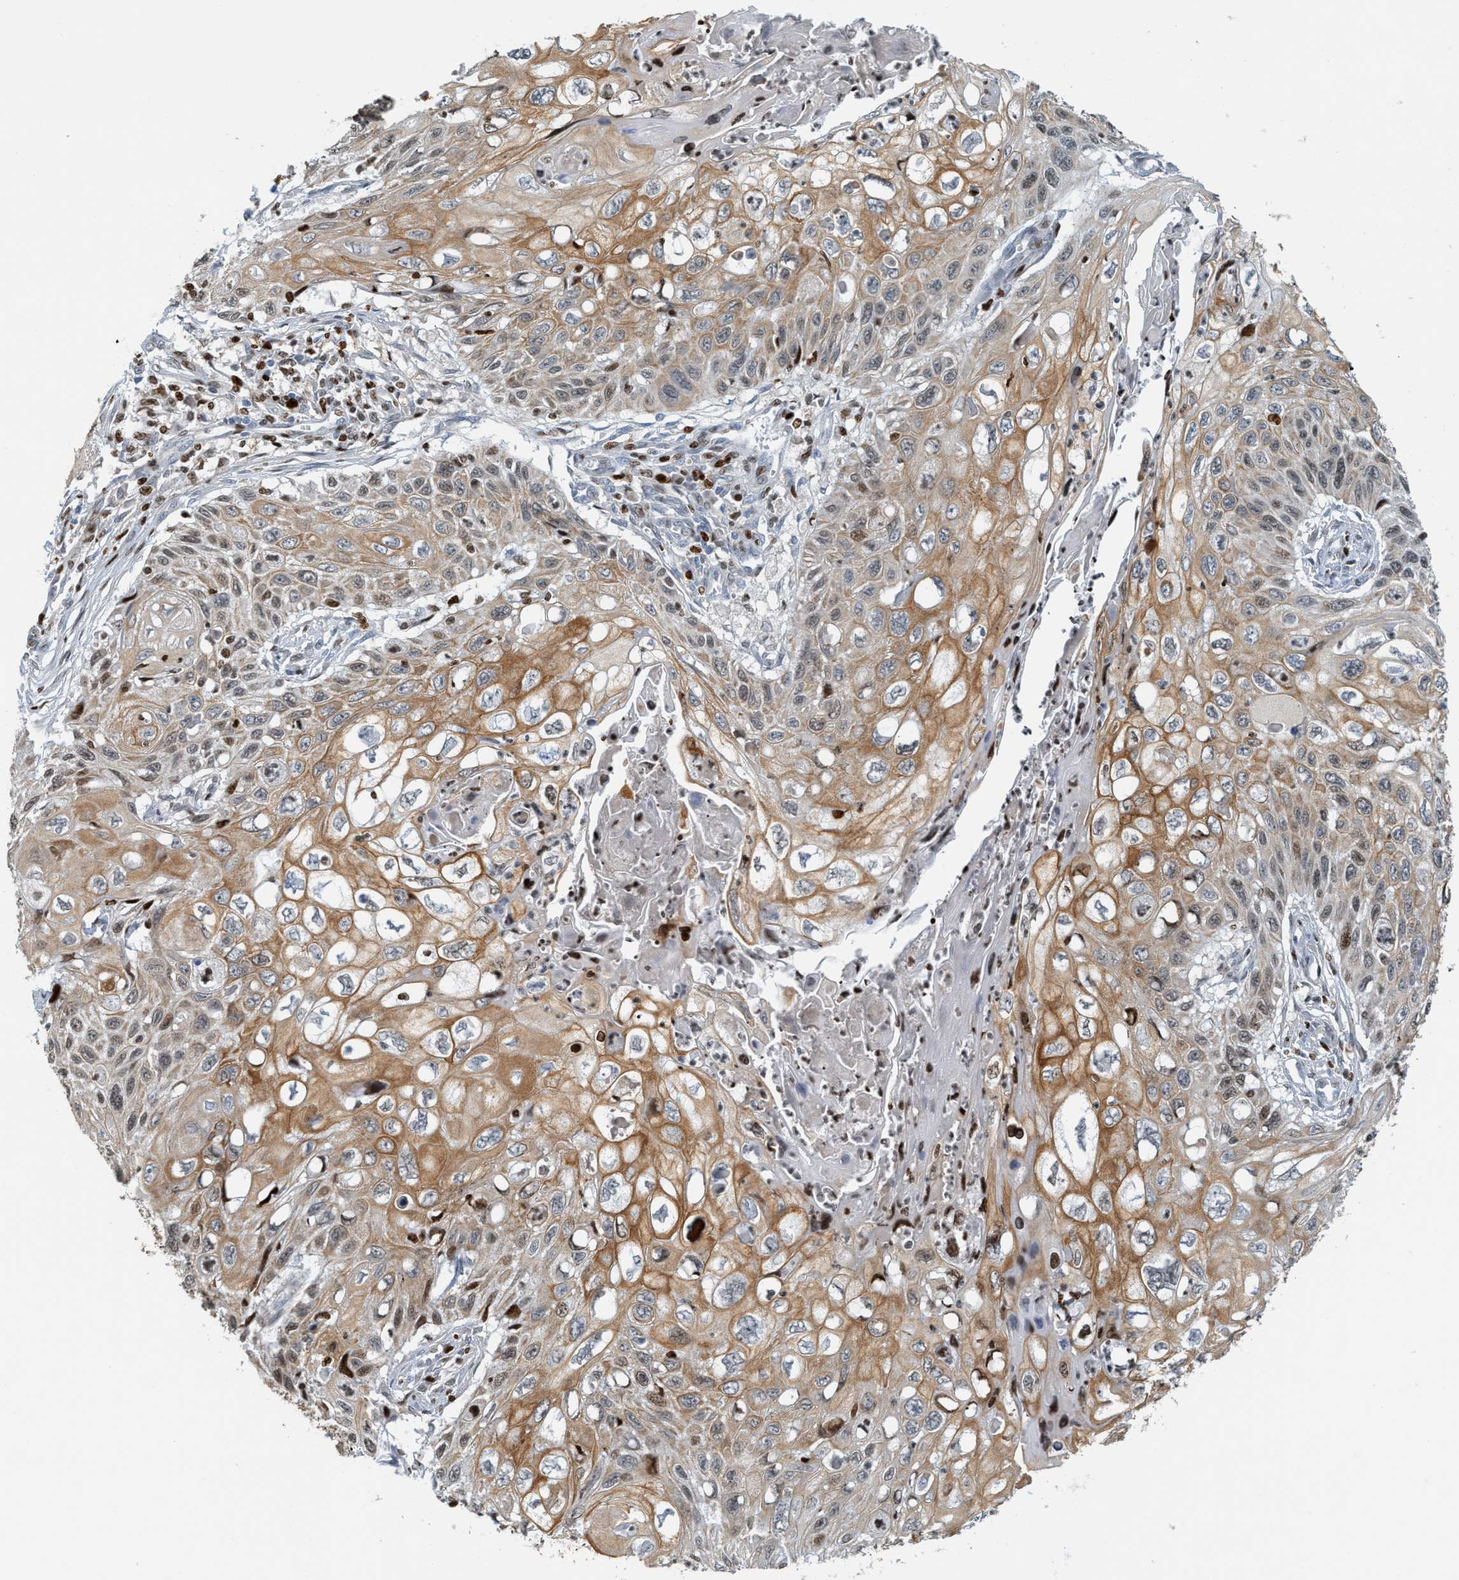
{"staining": {"intensity": "moderate", "quantity": ">75%", "location": "cytoplasmic/membranous,nuclear"}, "tissue": "cervical cancer", "cell_type": "Tumor cells", "image_type": "cancer", "snomed": [{"axis": "morphology", "description": "Squamous cell carcinoma, NOS"}, {"axis": "topography", "description": "Cervix"}], "caption": "An image showing moderate cytoplasmic/membranous and nuclear expression in approximately >75% of tumor cells in cervical cancer, as visualized by brown immunohistochemical staining.", "gene": "SH3D19", "patient": {"sex": "female", "age": 70}}